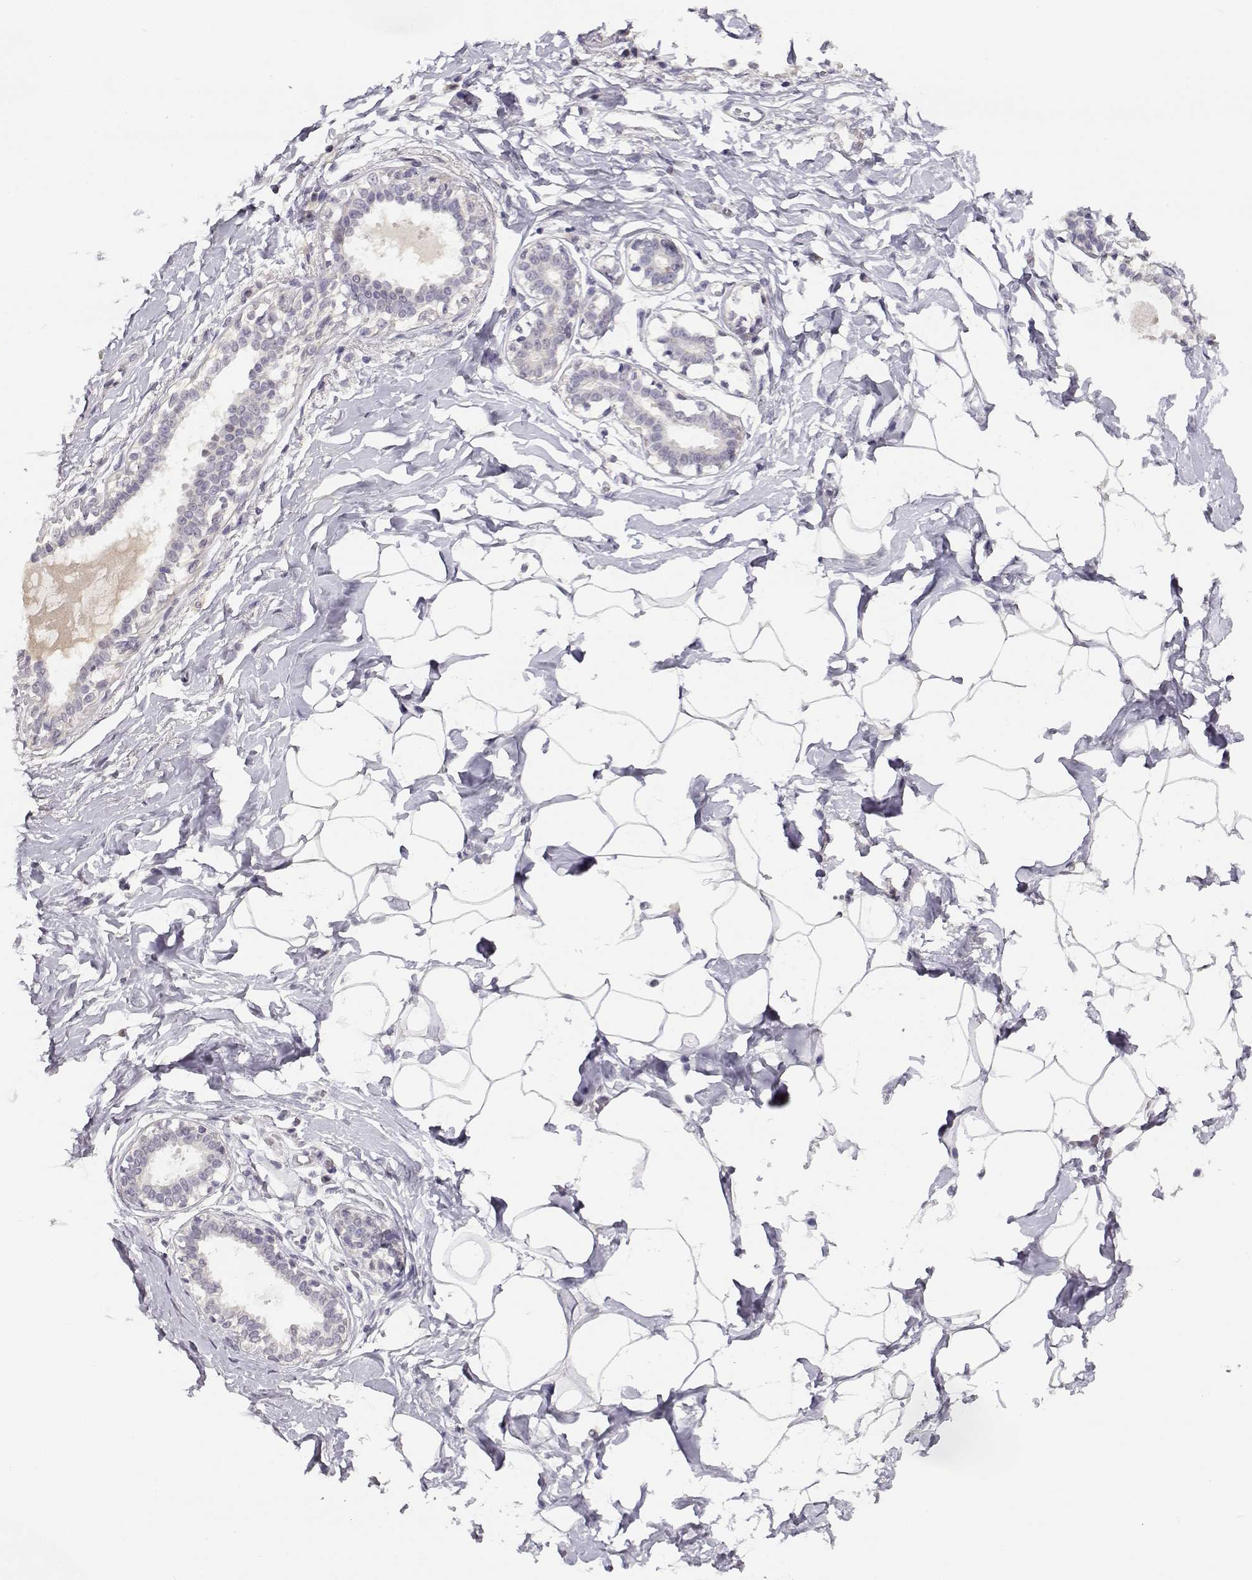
{"staining": {"intensity": "negative", "quantity": "none", "location": "none"}, "tissue": "breast", "cell_type": "Adipocytes", "image_type": "normal", "snomed": [{"axis": "morphology", "description": "Normal tissue, NOS"}, {"axis": "morphology", "description": "Lobular carcinoma, in situ"}, {"axis": "topography", "description": "Breast"}], "caption": "The image exhibits no significant expression in adipocytes of breast.", "gene": "RHOXF2", "patient": {"sex": "female", "age": 35}}